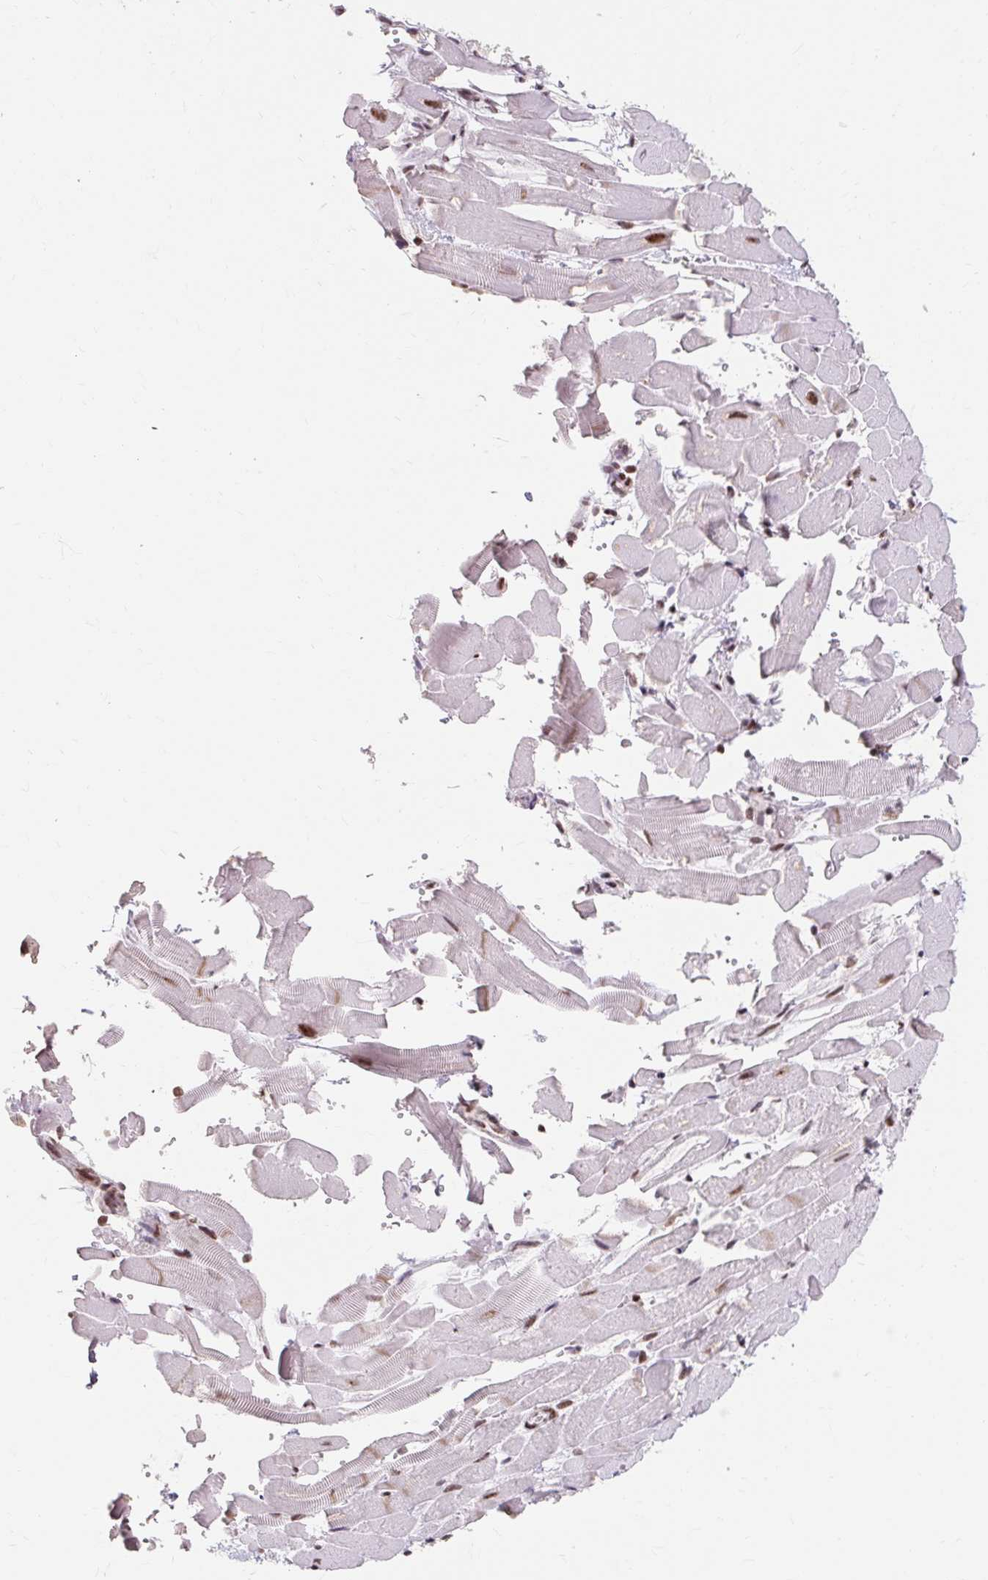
{"staining": {"intensity": "strong", "quantity": ">75%", "location": "cytoplasmic/membranous,nuclear"}, "tissue": "heart muscle", "cell_type": "Cardiomyocytes", "image_type": "normal", "snomed": [{"axis": "morphology", "description": "Normal tissue, NOS"}, {"axis": "topography", "description": "Heart"}], "caption": "A high amount of strong cytoplasmic/membranous,nuclear expression is seen in about >75% of cardiomyocytes in normal heart muscle. Immunohistochemistry (ihc) stains the protein of interest in brown and the nuclei are stained blue.", "gene": "SRSF10", "patient": {"sex": "male", "age": 37}}